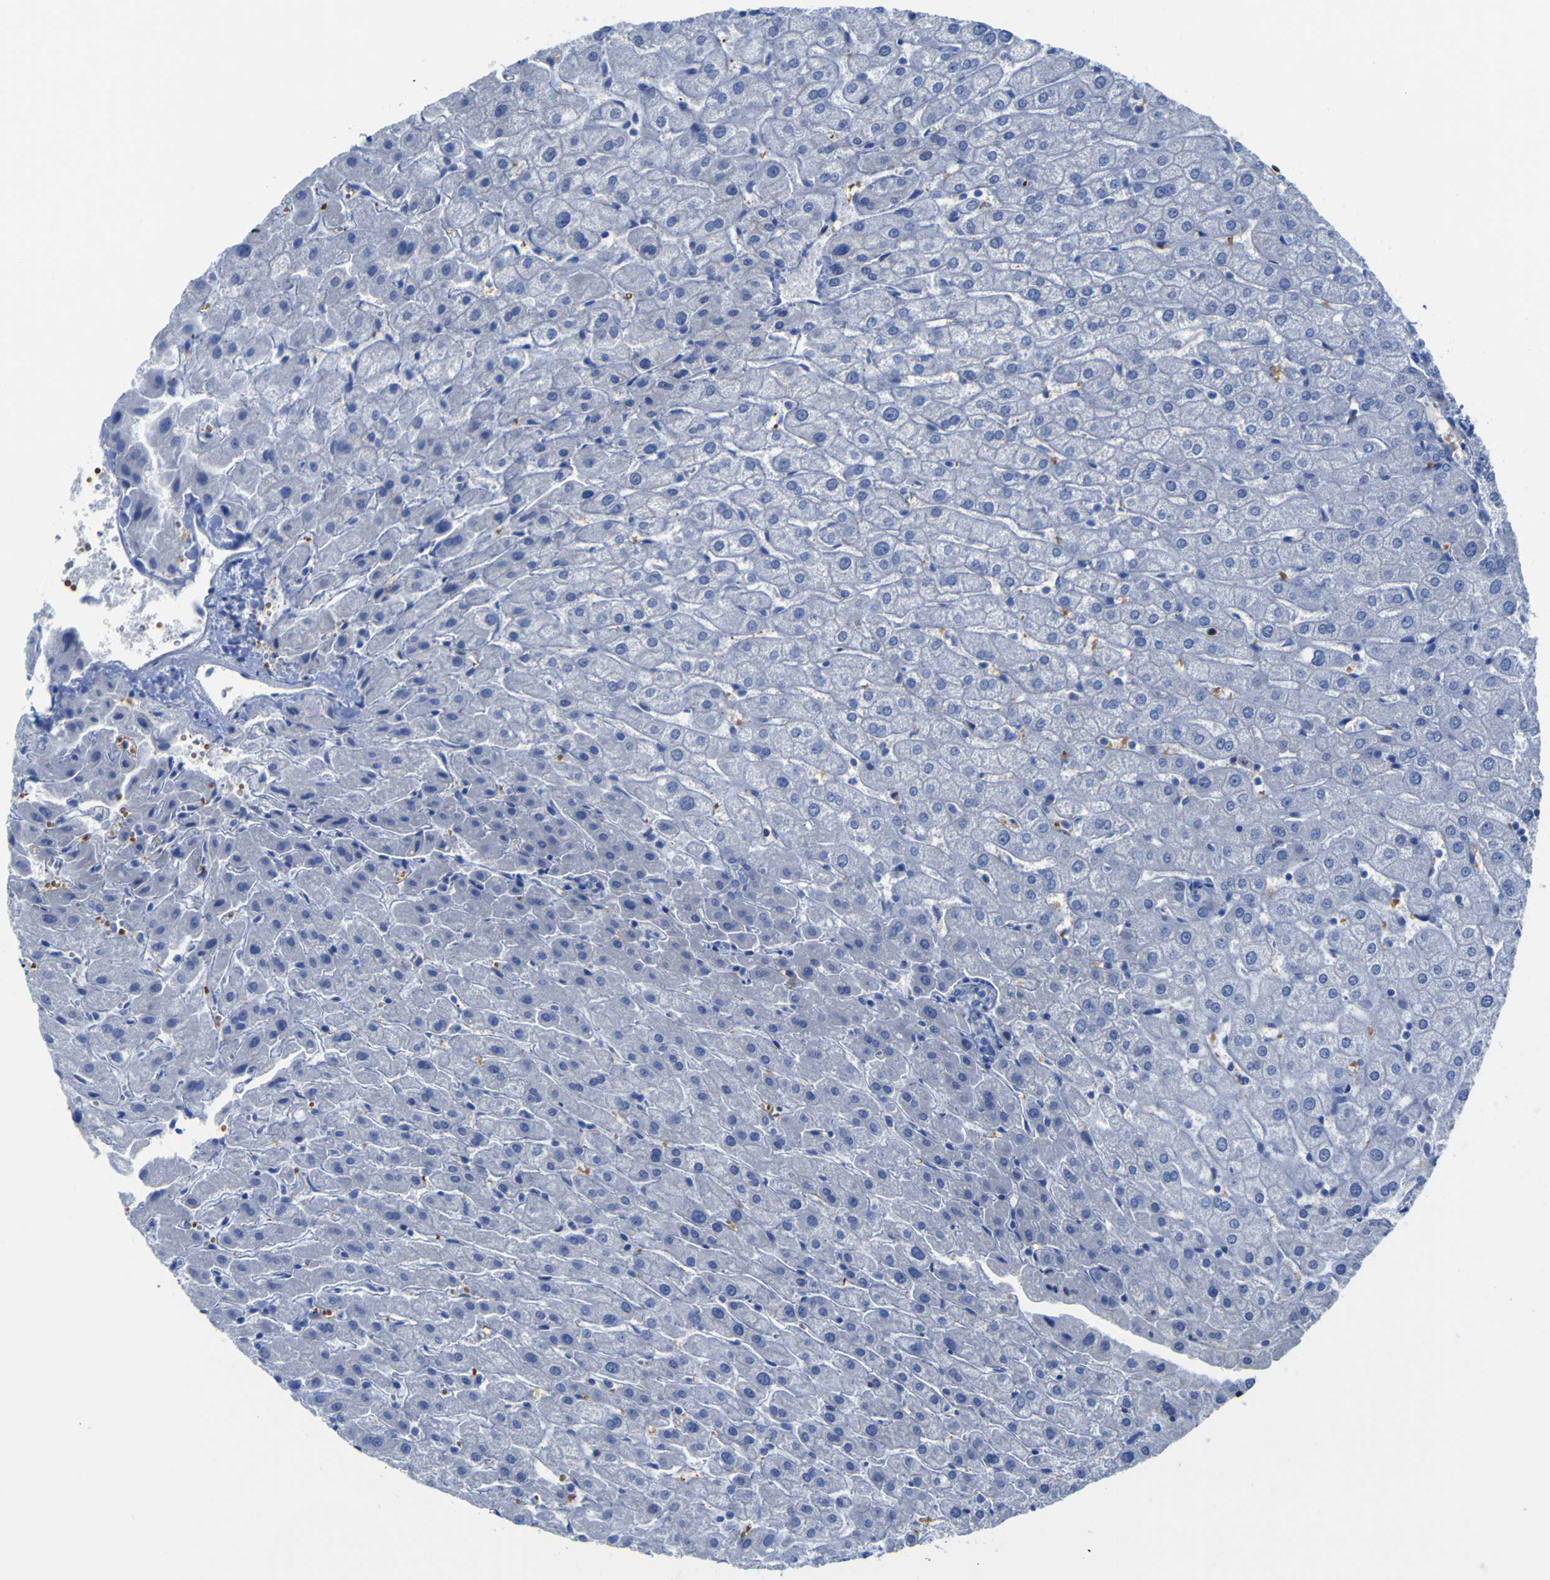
{"staining": {"intensity": "negative", "quantity": "none", "location": "none"}, "tissue": "liver", "cell_type": "Cholangiocytes", "image_type": "normal", "snomed": [{"axis": "morphology", "description": "Normal tissue, NOS"}, {"axis": "morphology", "description": "Fibrosis, NOS"}, {"axis": "topography", "description": "Liver"}], "caption": "Immunohistochemistry image of unremarkable liver: human liver stained with DAB reveals no significant protein expression in cholangiocytes. Brightfield microscopy of immunohistochemistry (IHC) stained with DAB (3,3'-diaminobenzidine) (brown) and hematoxylin (blue), captured at high magnification.", "gene": "GCM1", "patient": {"sex": "female", "age": 29}}